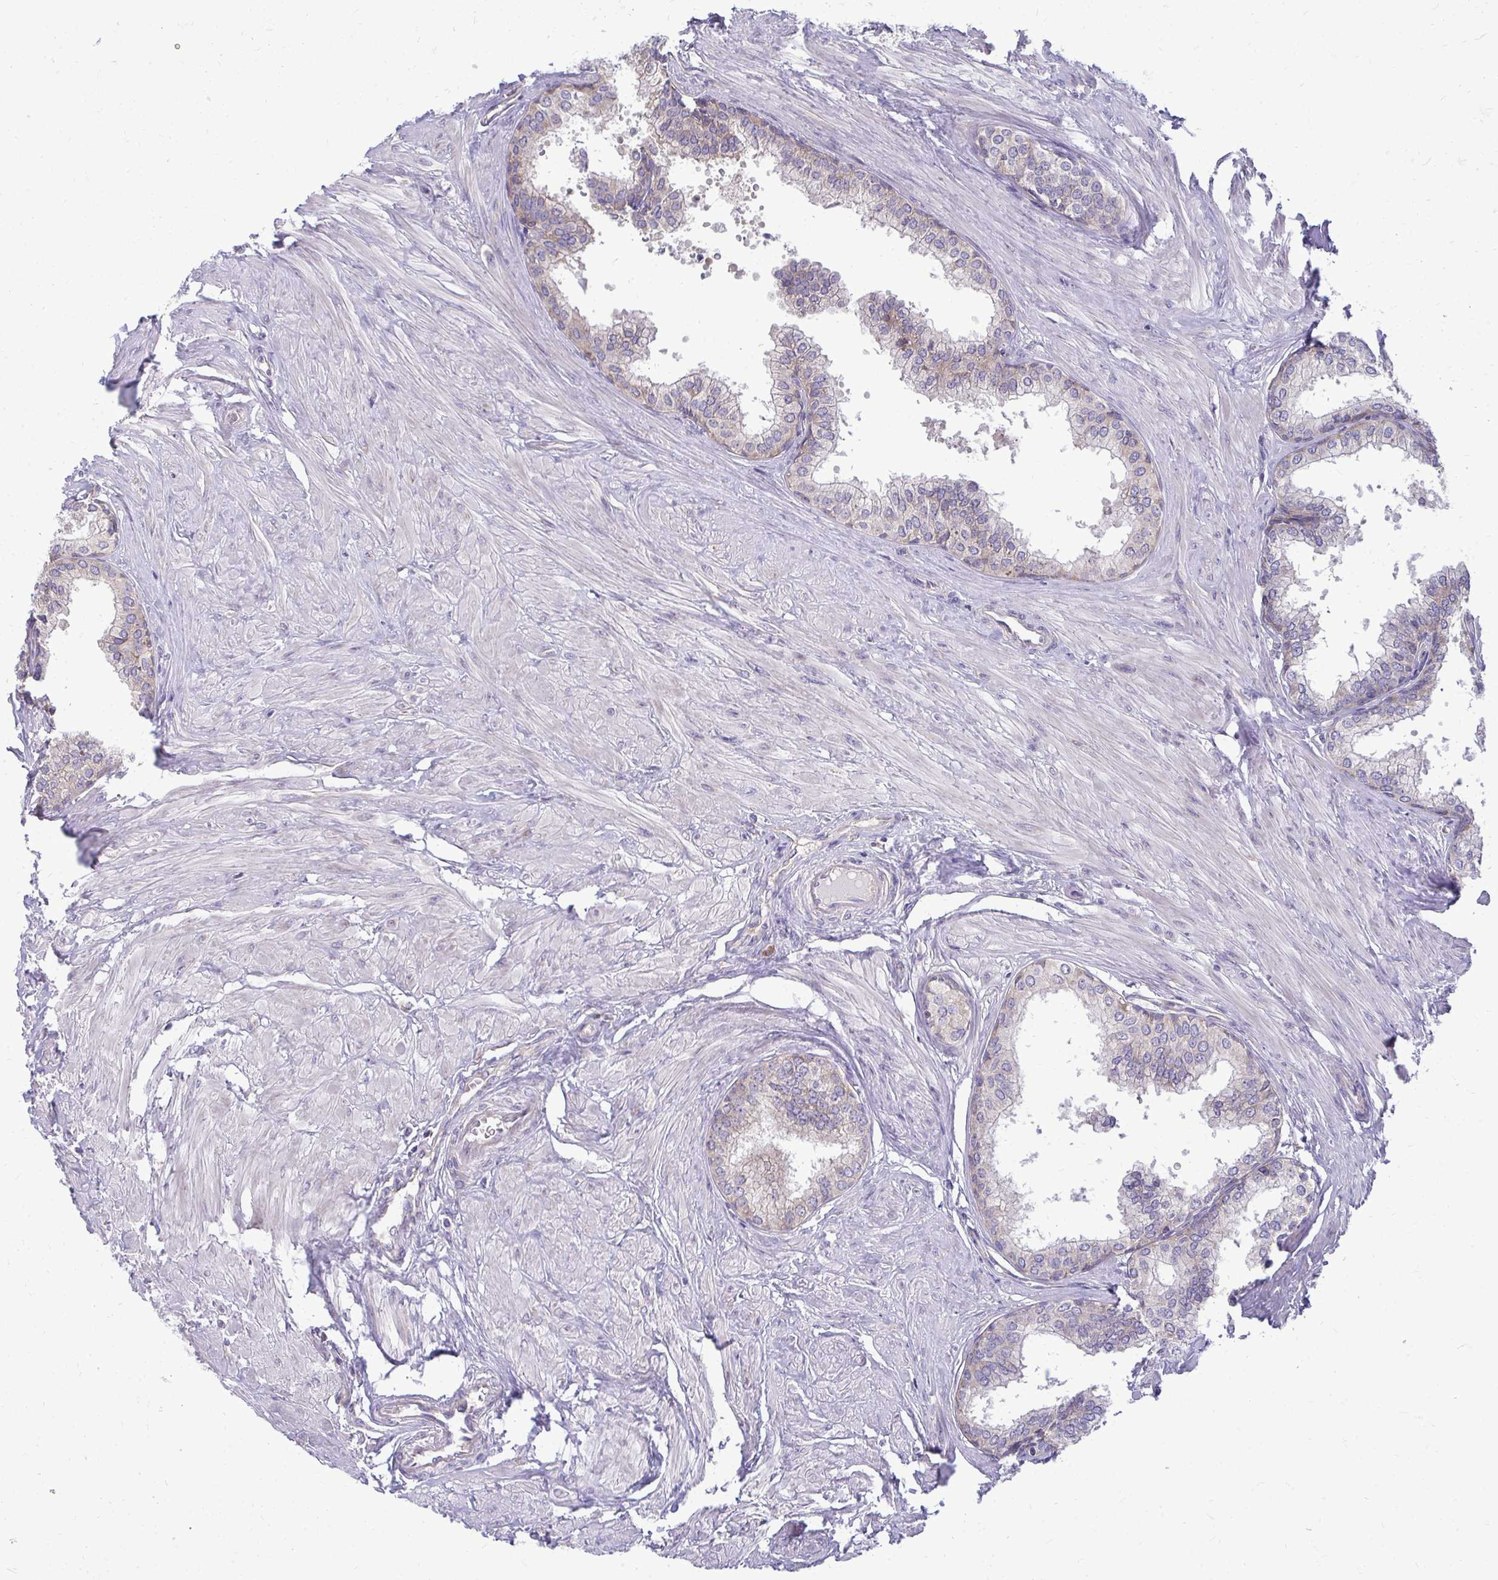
{"staining": {"intensity": "weak", "quantity": "25%-75%", "location": "cytoplasmic/membranous"}, "tissue": "prostate", "cell_type": "Glandular cells", "image_type": "normal", "snomed": [{"axis": "morphology", "description": "Normal tissue, NOS"}, {"axis": "topography", "description": "Prostate"}, {"axis": "topography", "description": "Peripheral nerve tissue"}], "caption": "A brown stain highlights weak cytoplasmic/membranous expression of a protein in glandular cells of normal human prostate.", "gene": "RPLP2", "patient": {"sex": "male", "age": 55}}